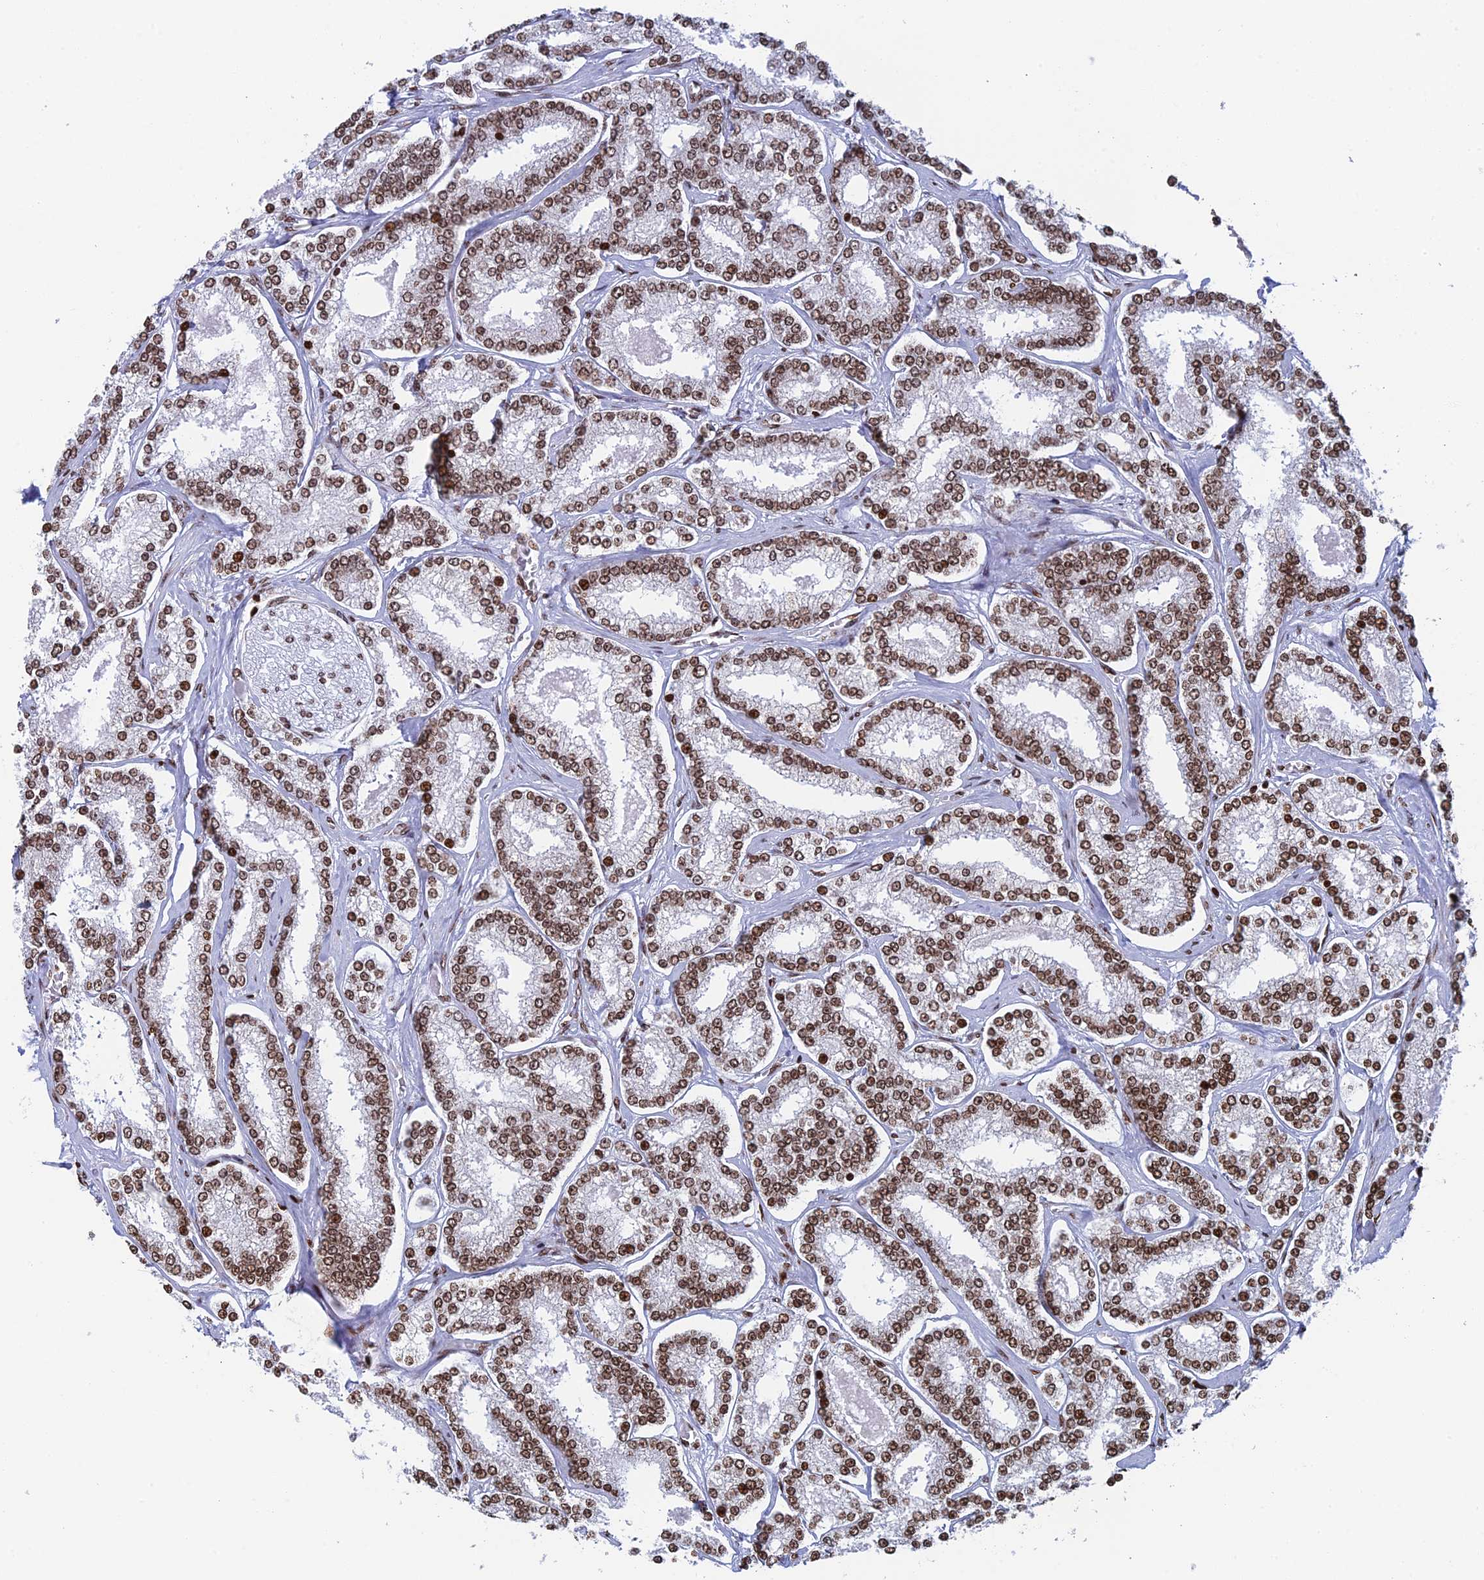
{"staining": {"intensity": "moderate", "quantity": ">75%", "location": "nuclear"}, "tissue": "prostate cancer", "cell_type": "Tumor cells", "image_type": "cancer", "snomed": [{"axis": "morphology", "description": "Normal tissue, NOS"}, {"axis": "morphology", "description": "Adenocarcinoma, High grade"}, {"axis": "topography", "description": "Prostate"}], "caption": "Approximately >75% of tumor cells in human prostate cancer display moderate nuclear protein expression as visualized by brown immunohistochemical staining.", "gene": "RPAP1", "patient": {"sex": "male", "age": 83}}